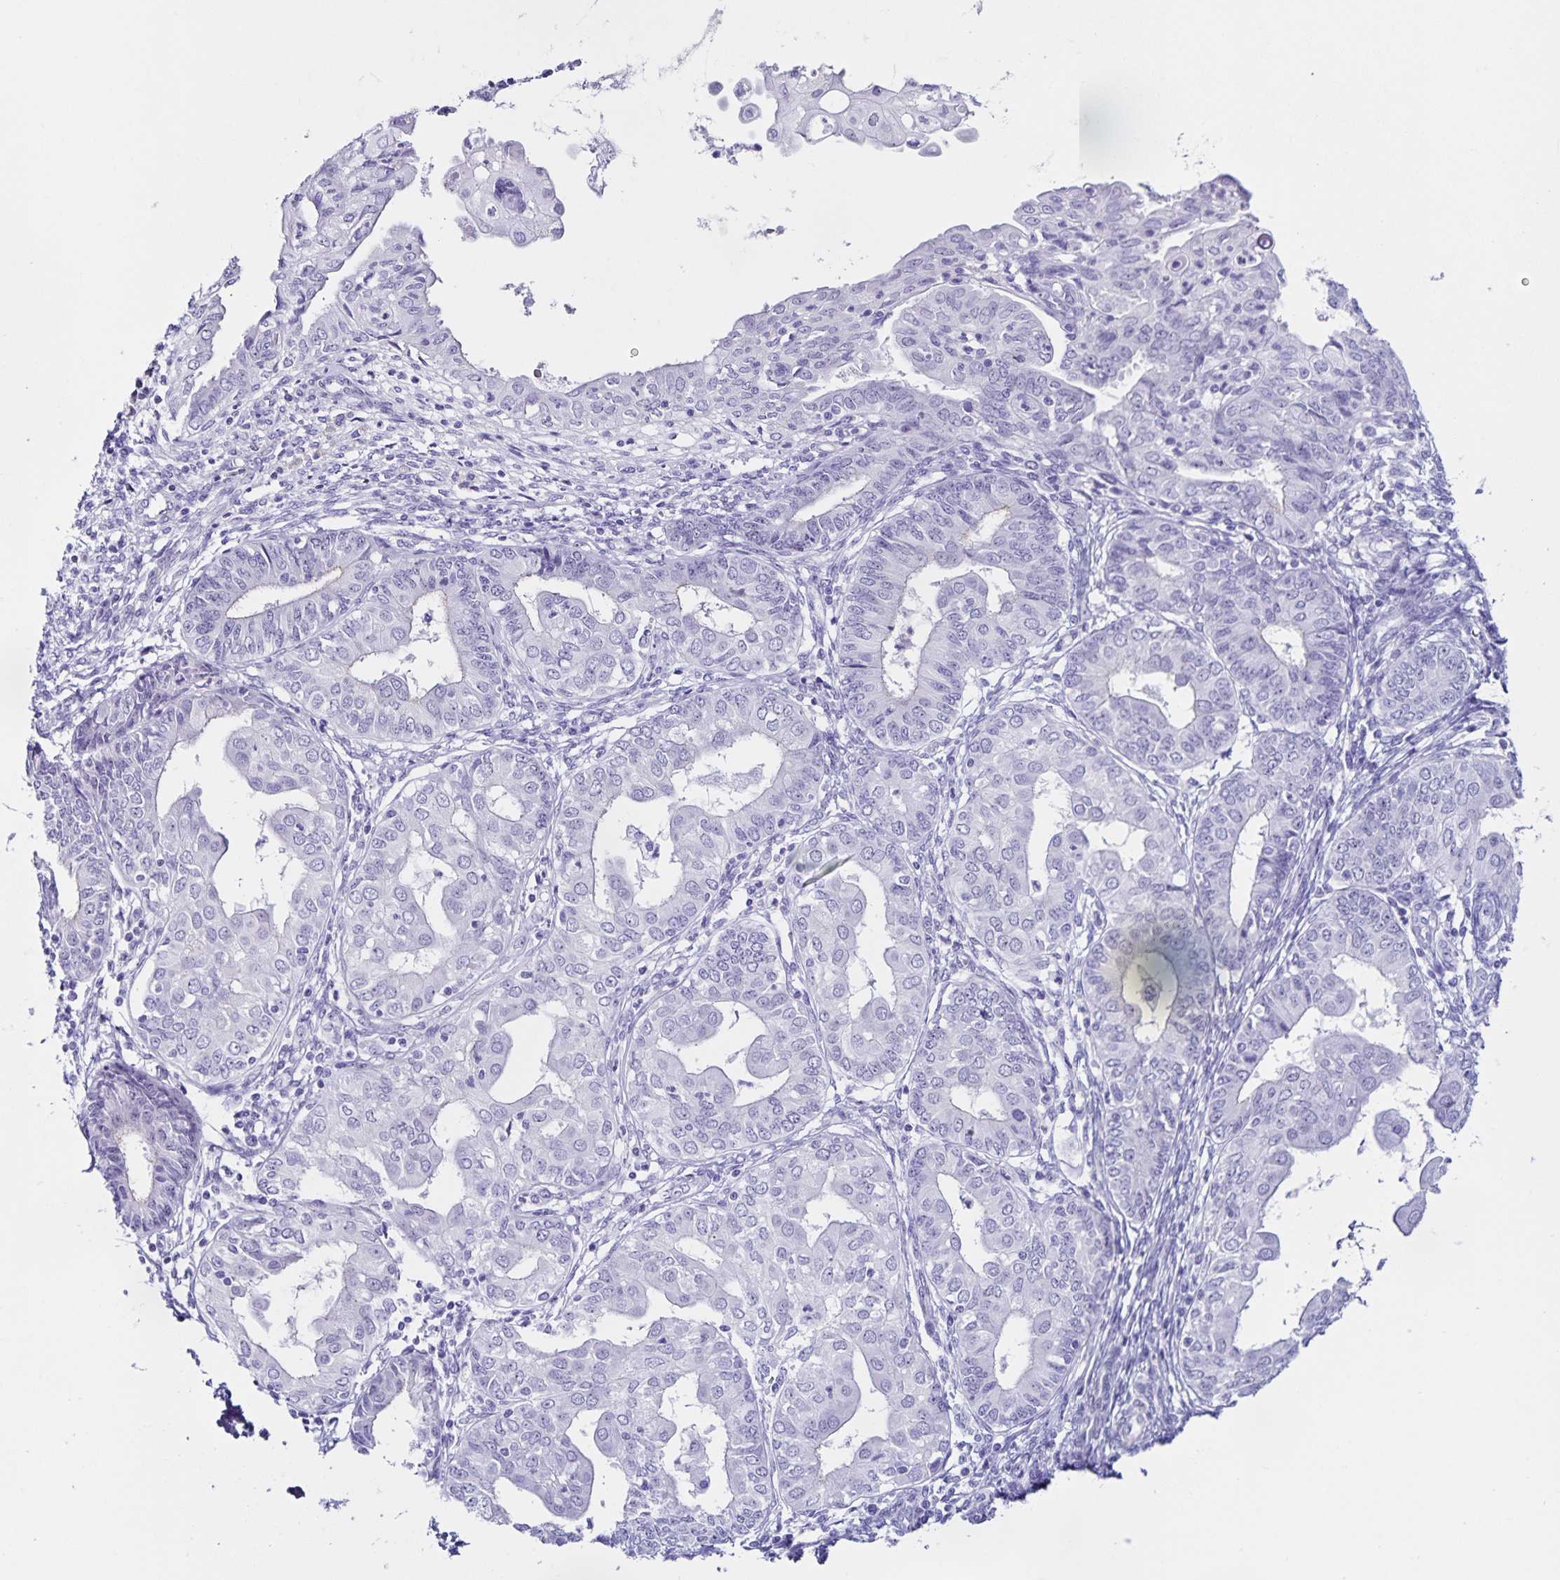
{"staining": {"intensity": "negative", "quantity": "none", "location": "none"}, "tissue": "endometrial cancer", "cell_type": "Tumor cells", "image_type": "cancer", "snomed": [{"axis": "morphology", "description": "Adenocarcinoma, NOS"}, {"axis": "topography", "description": "Endometrium"}], "caption": "The histopathology image displays no staining of tumor cells in adenocarcinoma (endometrial).", "gene": "FAM170A", "patient": {"sex": "female", "age": 68}}